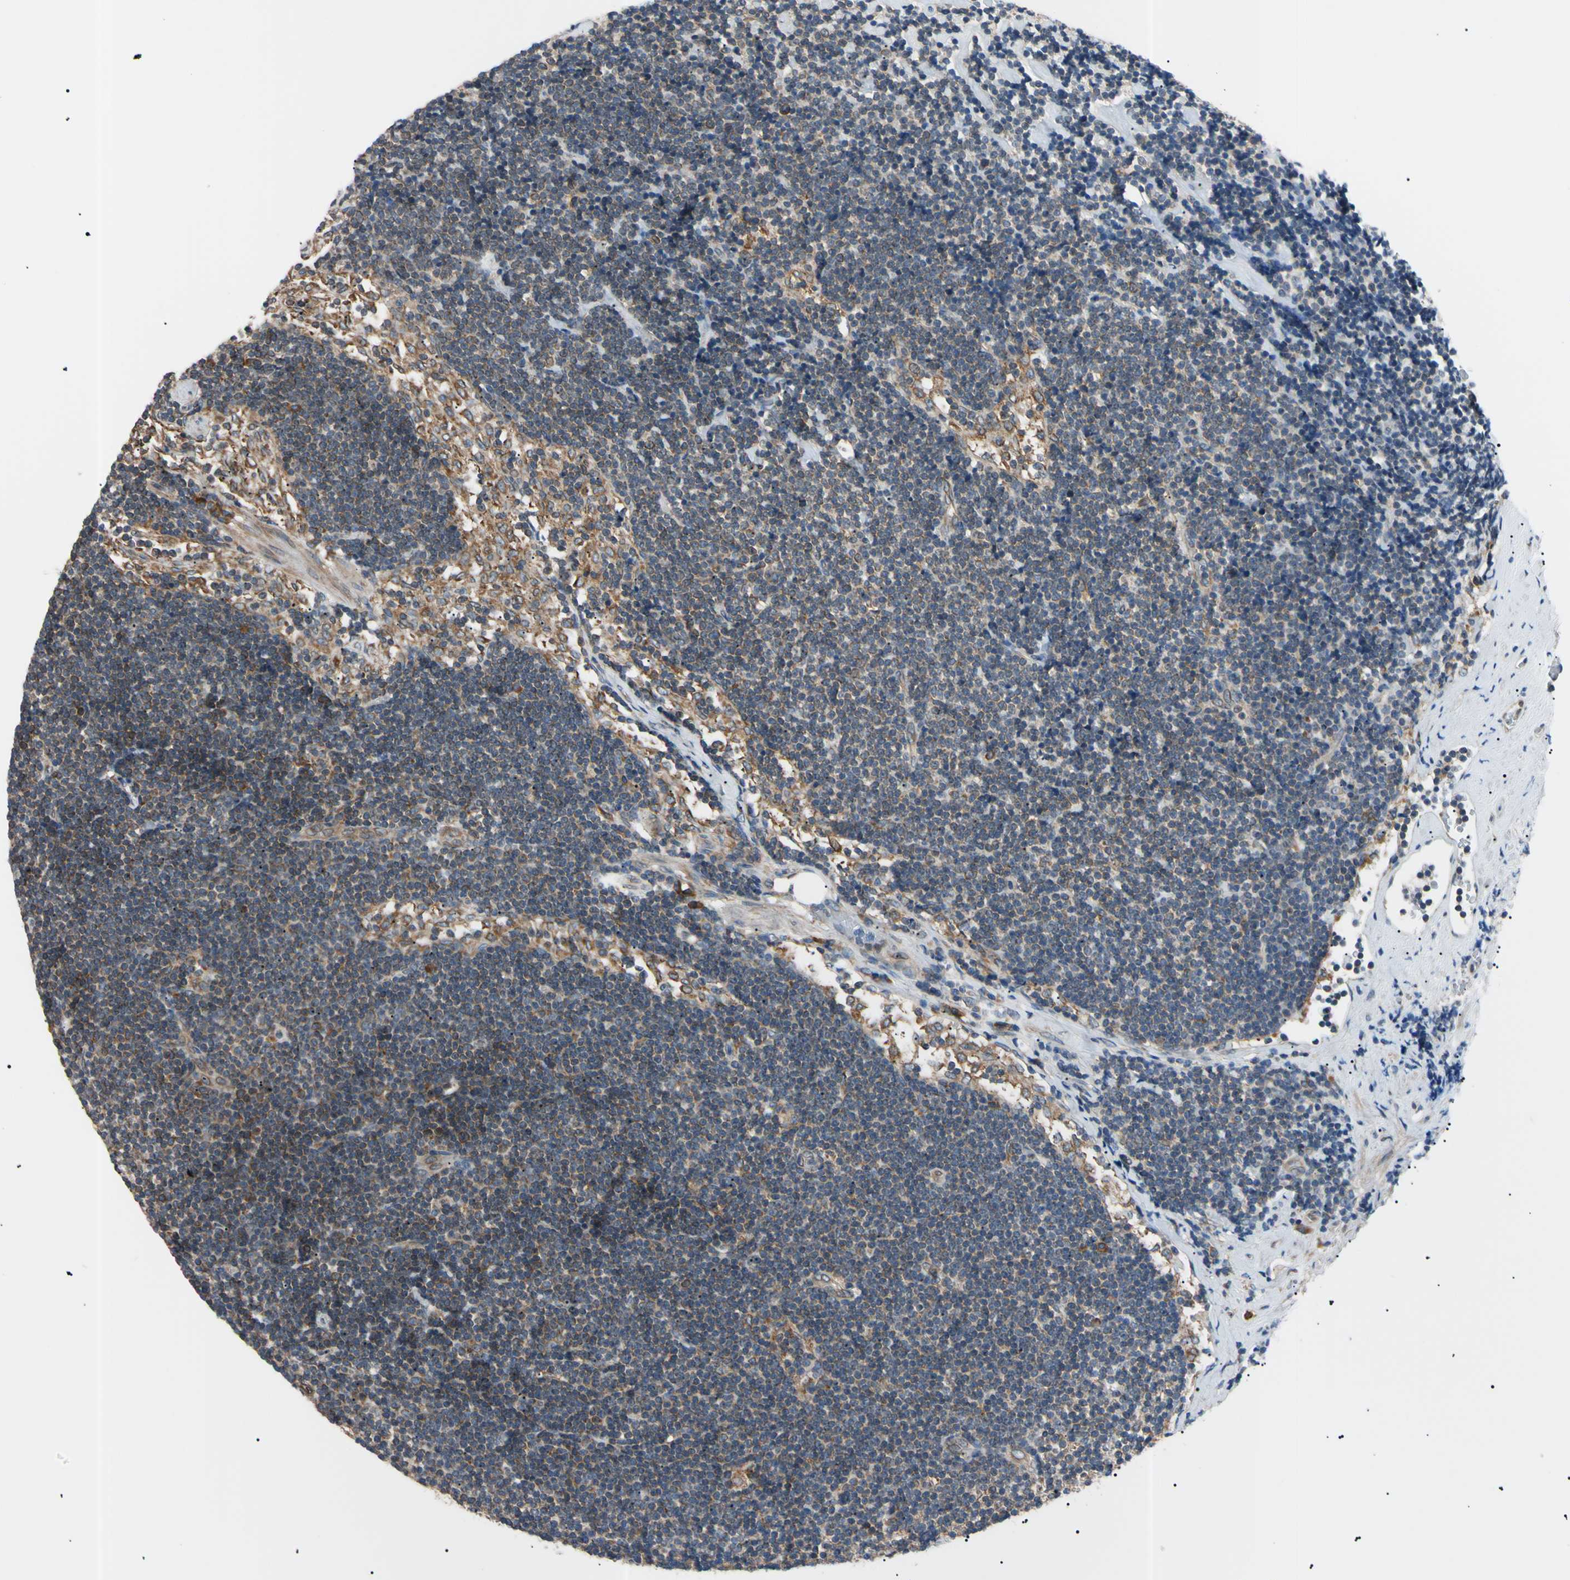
{"staining": {"intensity": "moderate", "quantity": ">75%", "location": "cytoplasmic/membranous"}, "tissue": "lymph node", "cell_type": "Germinal center cells", "image_type": "normal", "snomed": [{"axis": "morphology", "description": "Normal tissue, NOS"}, {"axis": "topography", "description": "Lymph node"}], "caption": "Immunohistochemical staining of benign lymph node demonstrates >75% levels of moderate cytoplasmic/membranous protein expression in approximately >75% of germinal center cells.", "gene": "VAPA", "patient": {"sex": "male", "age": 63}}